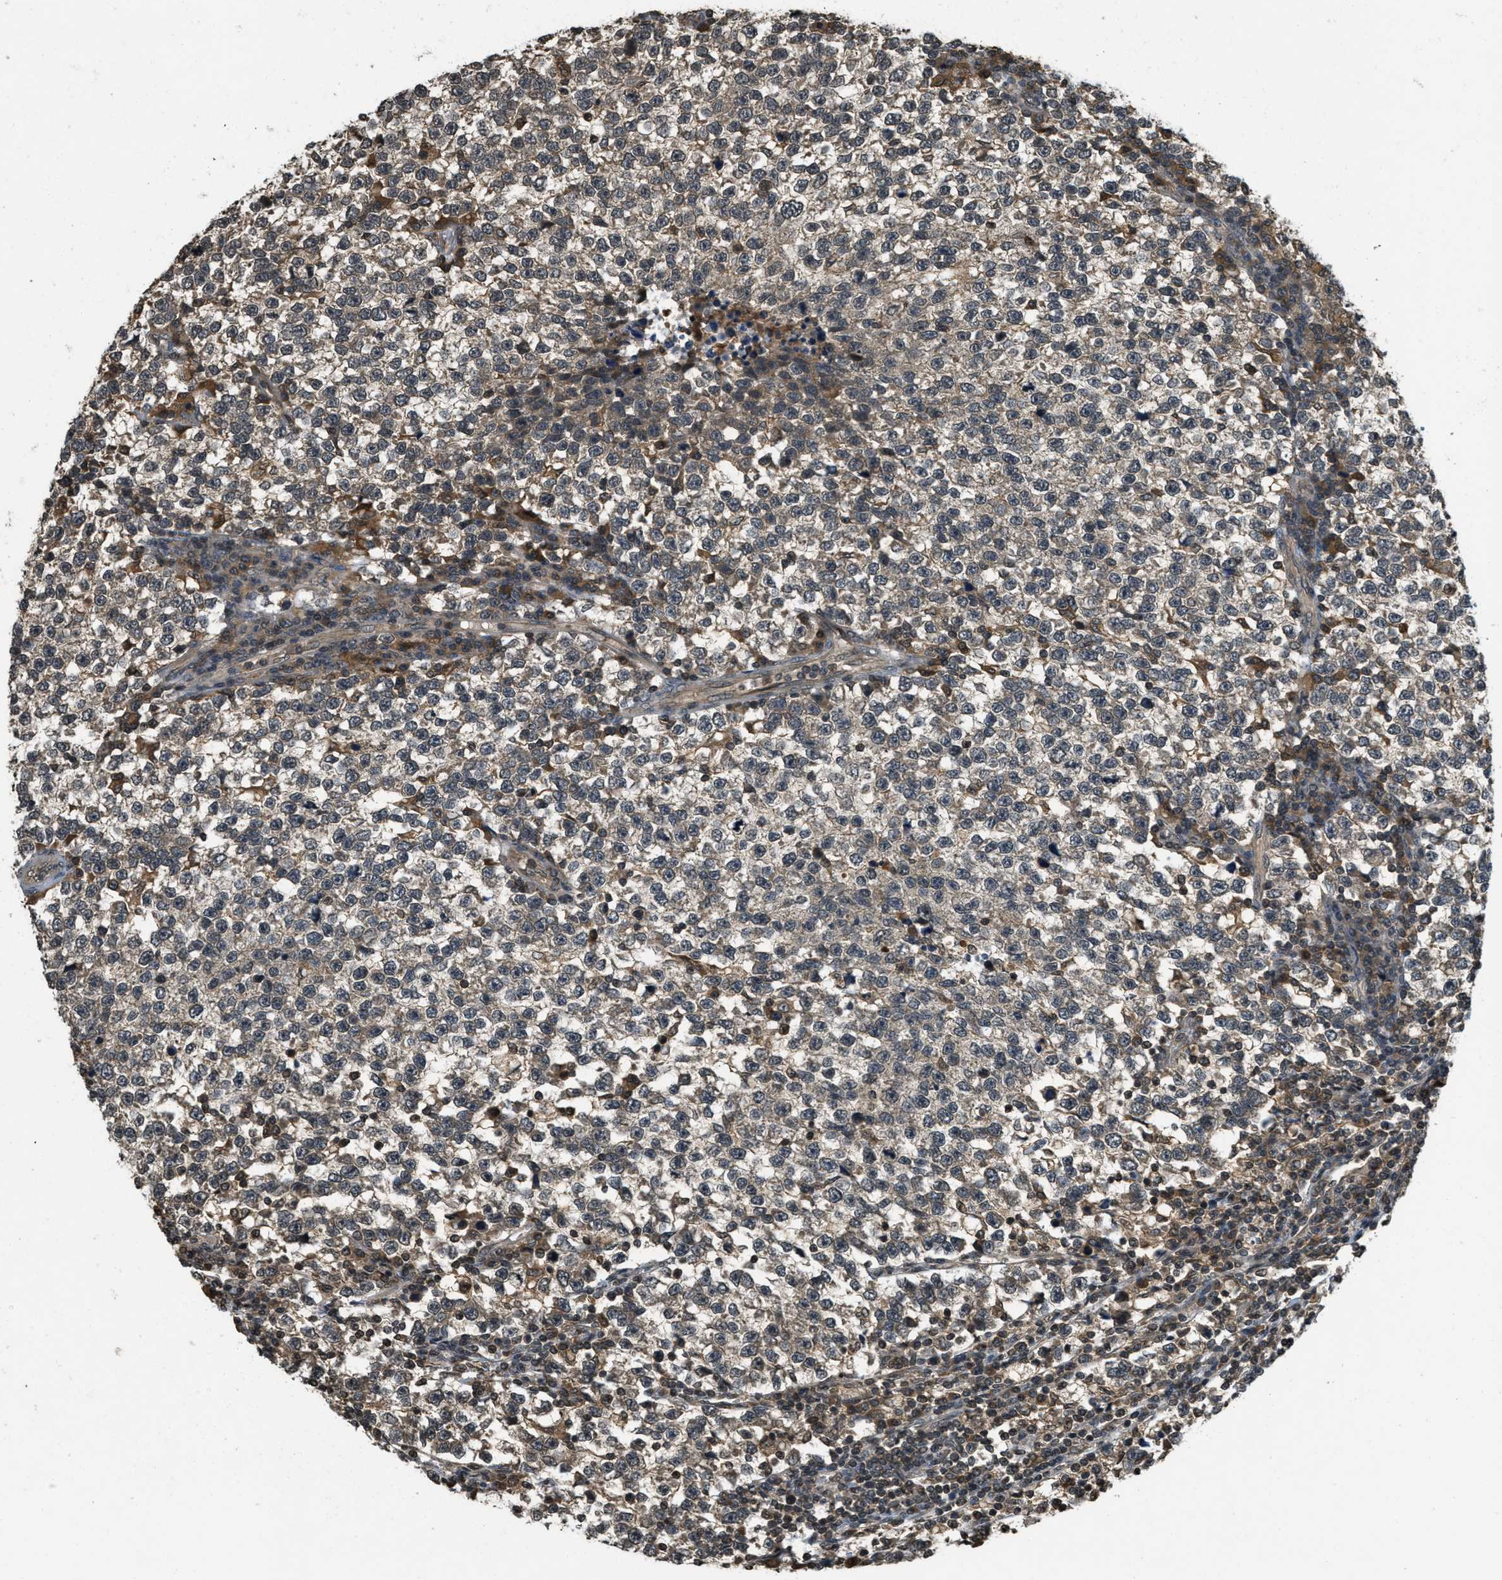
{"staining": {"intensity": "moderate", "quantity": ">75%", "location": "cytoplasmic/membranous"}, "tissue": "testis cancer", "cell_type": "Tumor cells", "image_type": "cancer", "snomed": [{"axis": "morphology", "description": "Normal tissue, NOS"}, {"axis": "morphology", "description": "Seminoma, NOS"}, {"axis": "topography", "description": "Testis"}], "caption": "Protein expression analysis of human testis cancer (seminoma) reveals moderate cytoplasmic/membranous expression in approximately >75% of tumor cells. The staining was performed using DAB (3,3'-diaminobenzidine) to visualize the protein expression in brown, while the nuclei were stained in blue with hematoxylin (Magnification: 20x).", "gene": "ATG7", "patient": {"sex": "male", "age": 43}}